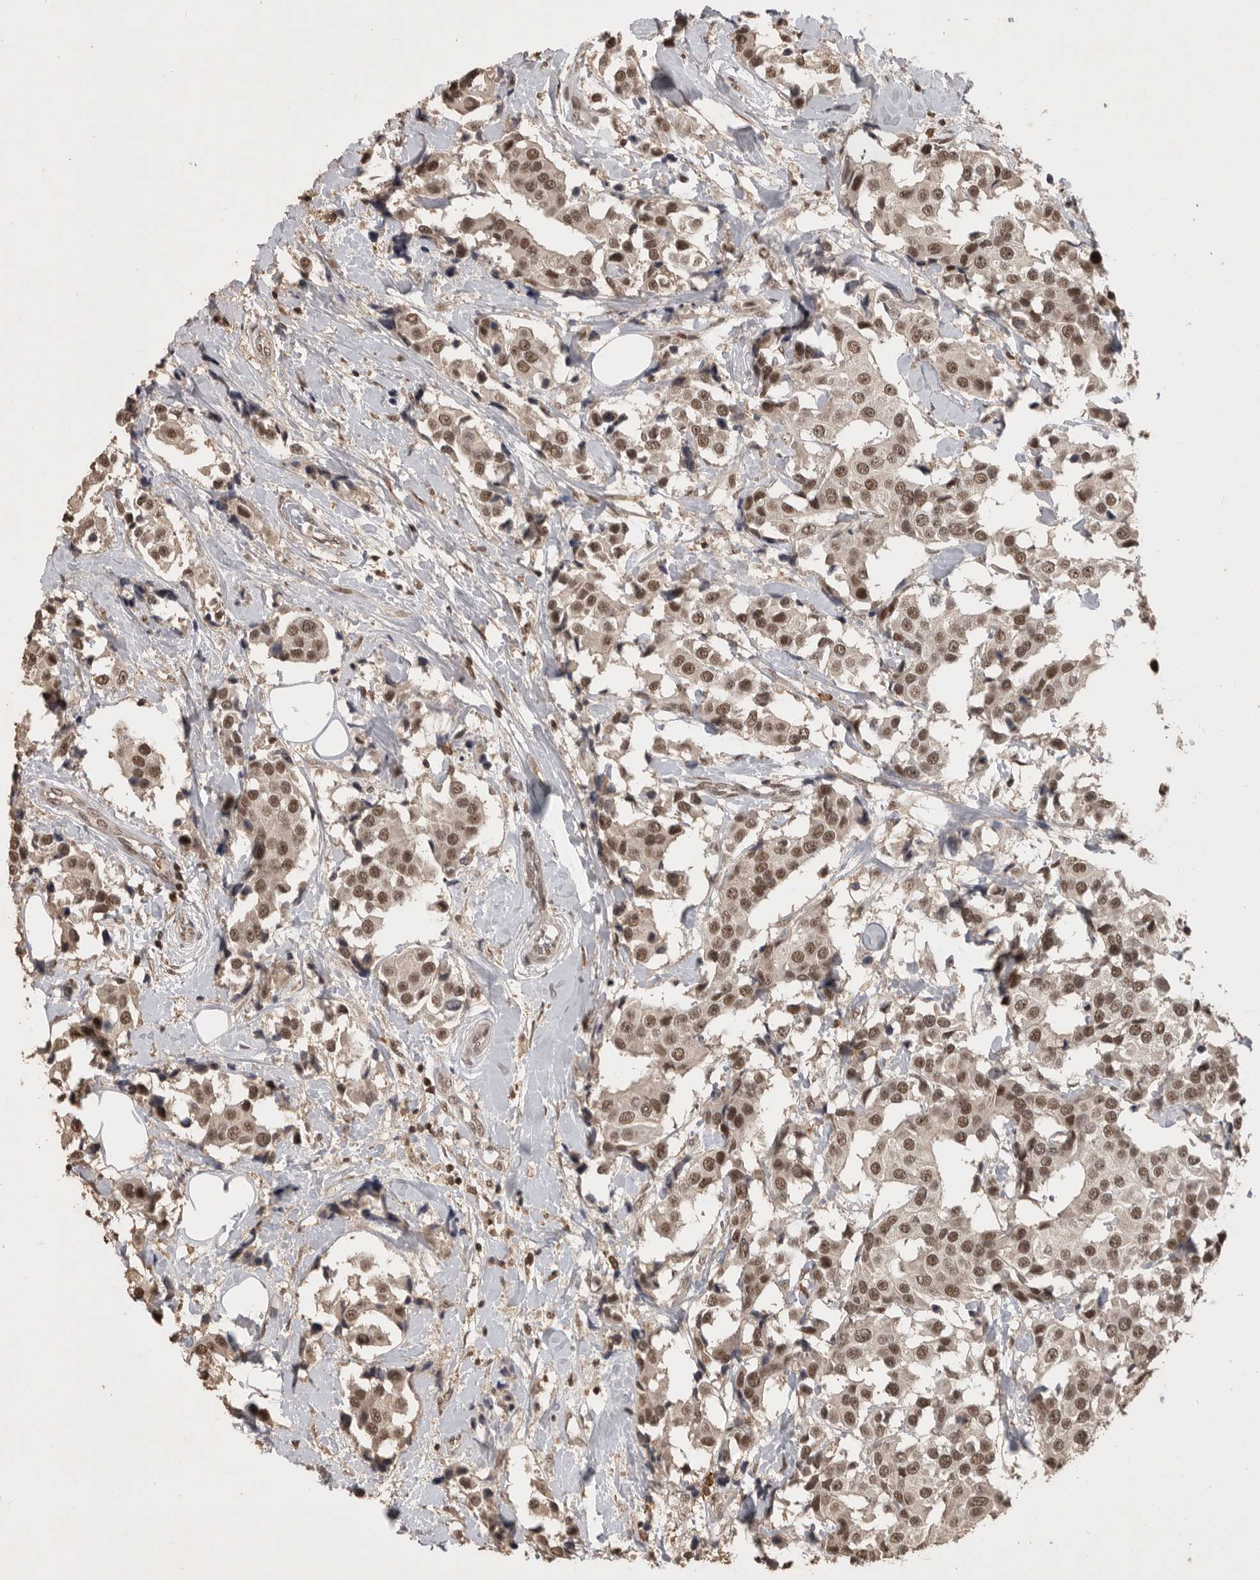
{"staining": {"intensity": "moderate", "quantity": ">75%", "location": "nuclear"}, "tissue": "breast cancer", "cell_type": "Tumor cells", "image_type": "cancer", "snomed": [{"axis": "morphology", "description": "Normal tissue, NOS"}, {"axis": "morphology", "description": "Duct carcinoma"}, {"axis": "topography", "description": "Breast"}], "caption": "A micrograph showing moderate nuclear positivity in approximately >75% of tumor cells in breast cancer (infiltrating ductal carcinoma), as visualized by brown immunohistochemical staining.", "gene": "CBLL1", "patient": {"sex": "female", "age": 39}}